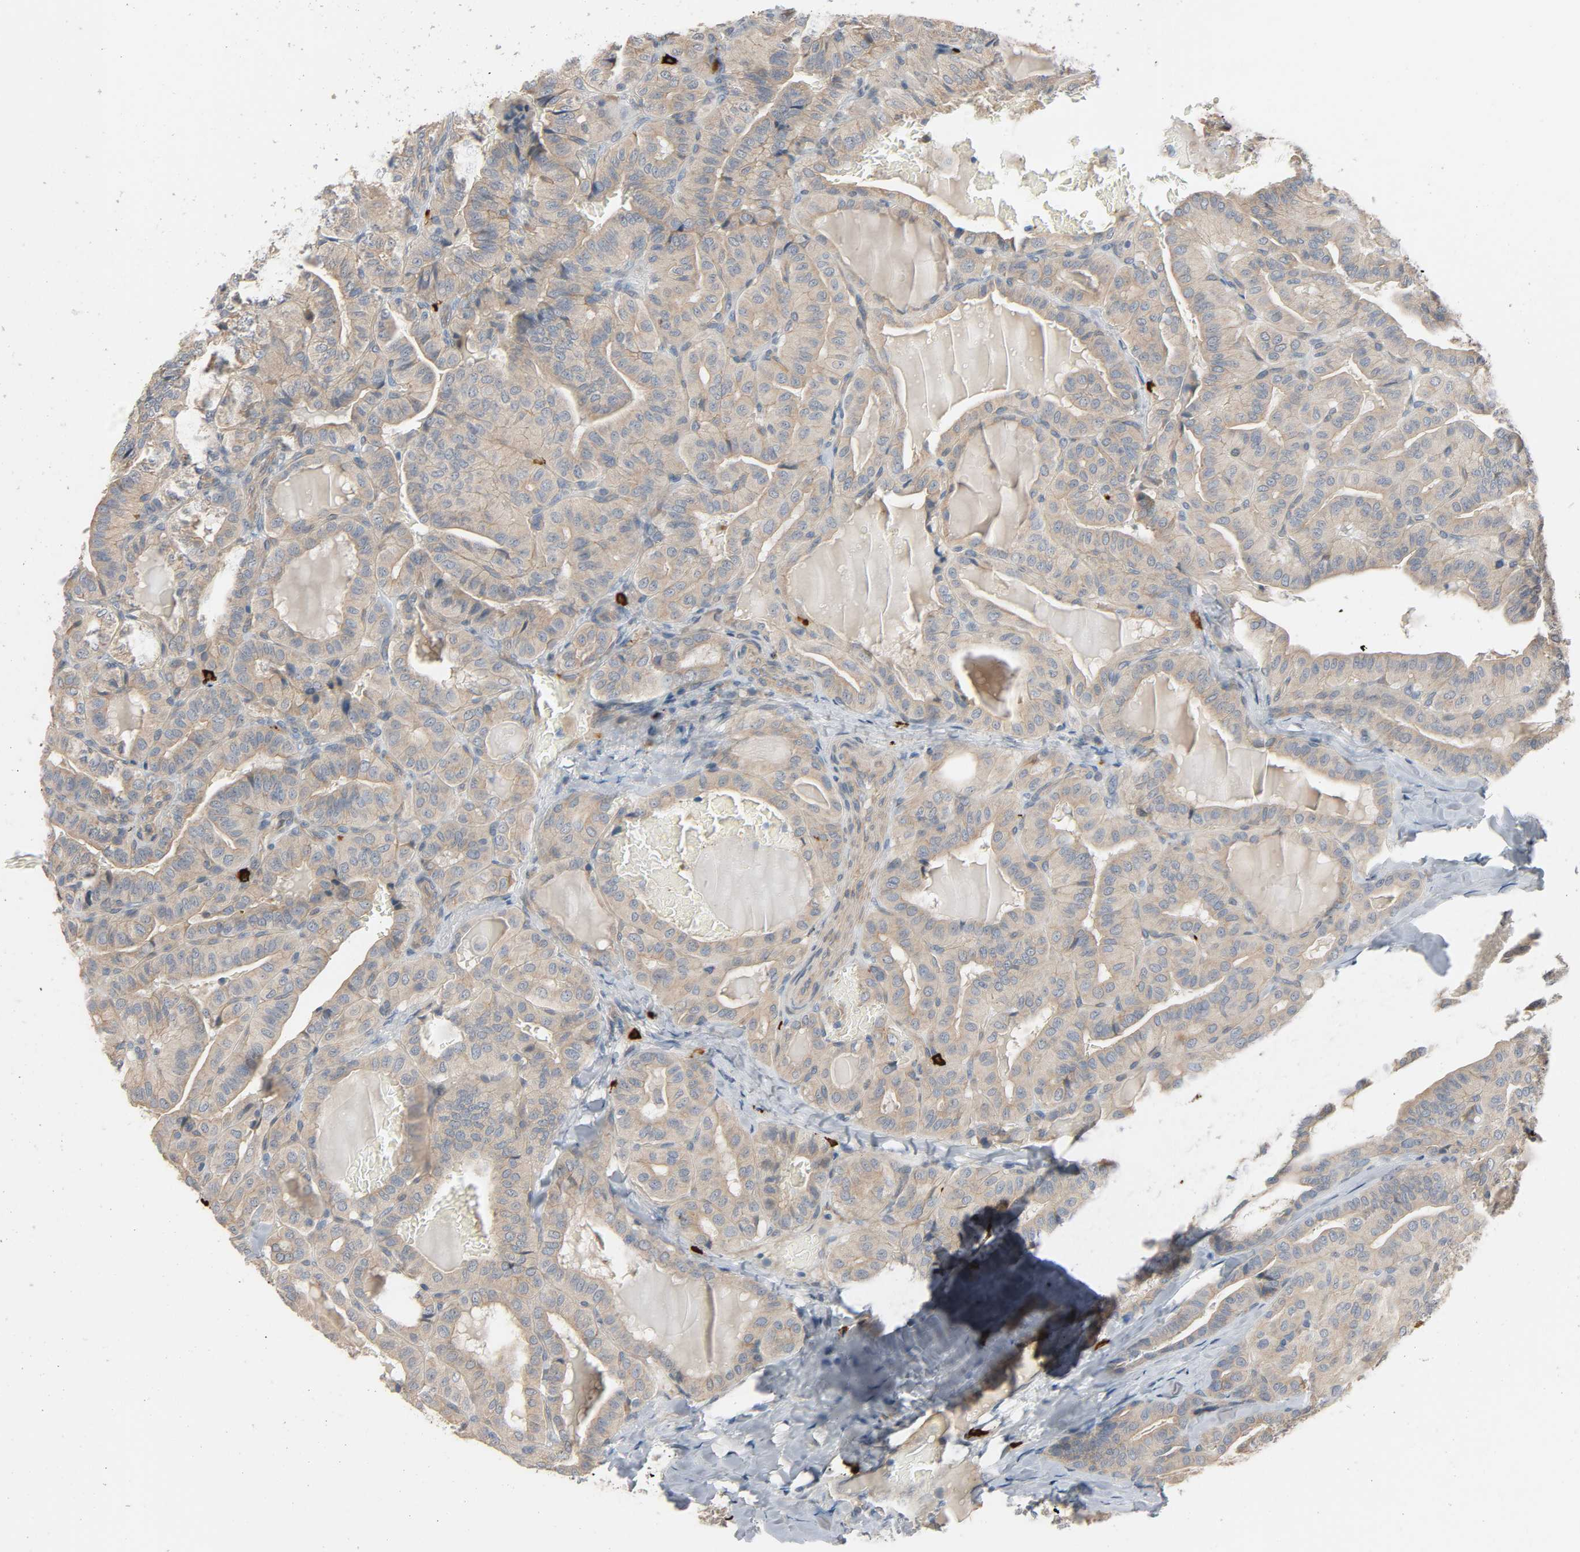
{"staining": {"intensity": "weak", "quantity": ">75%", "location": "cytoplasmic/membranous"}, "tissue": "thyroid cancer", "cell_type": "Tumor cells", "image_type": "cancer", "snomed": [{"axis": "morphology", "description": "Papillary adenocarcinoma, NOS"}, {"axis": "topography", "description": "Thyroid gland"}], "caption": "Brown immunohistochemical staining in human thyroid papillary adenocarcinoma demonstrates weak cytoplasmic/membranous expression in approximately >75% of tumor cells.", "gene": "LIMCH1", "patient": {"sex": "male", "age": 77}}